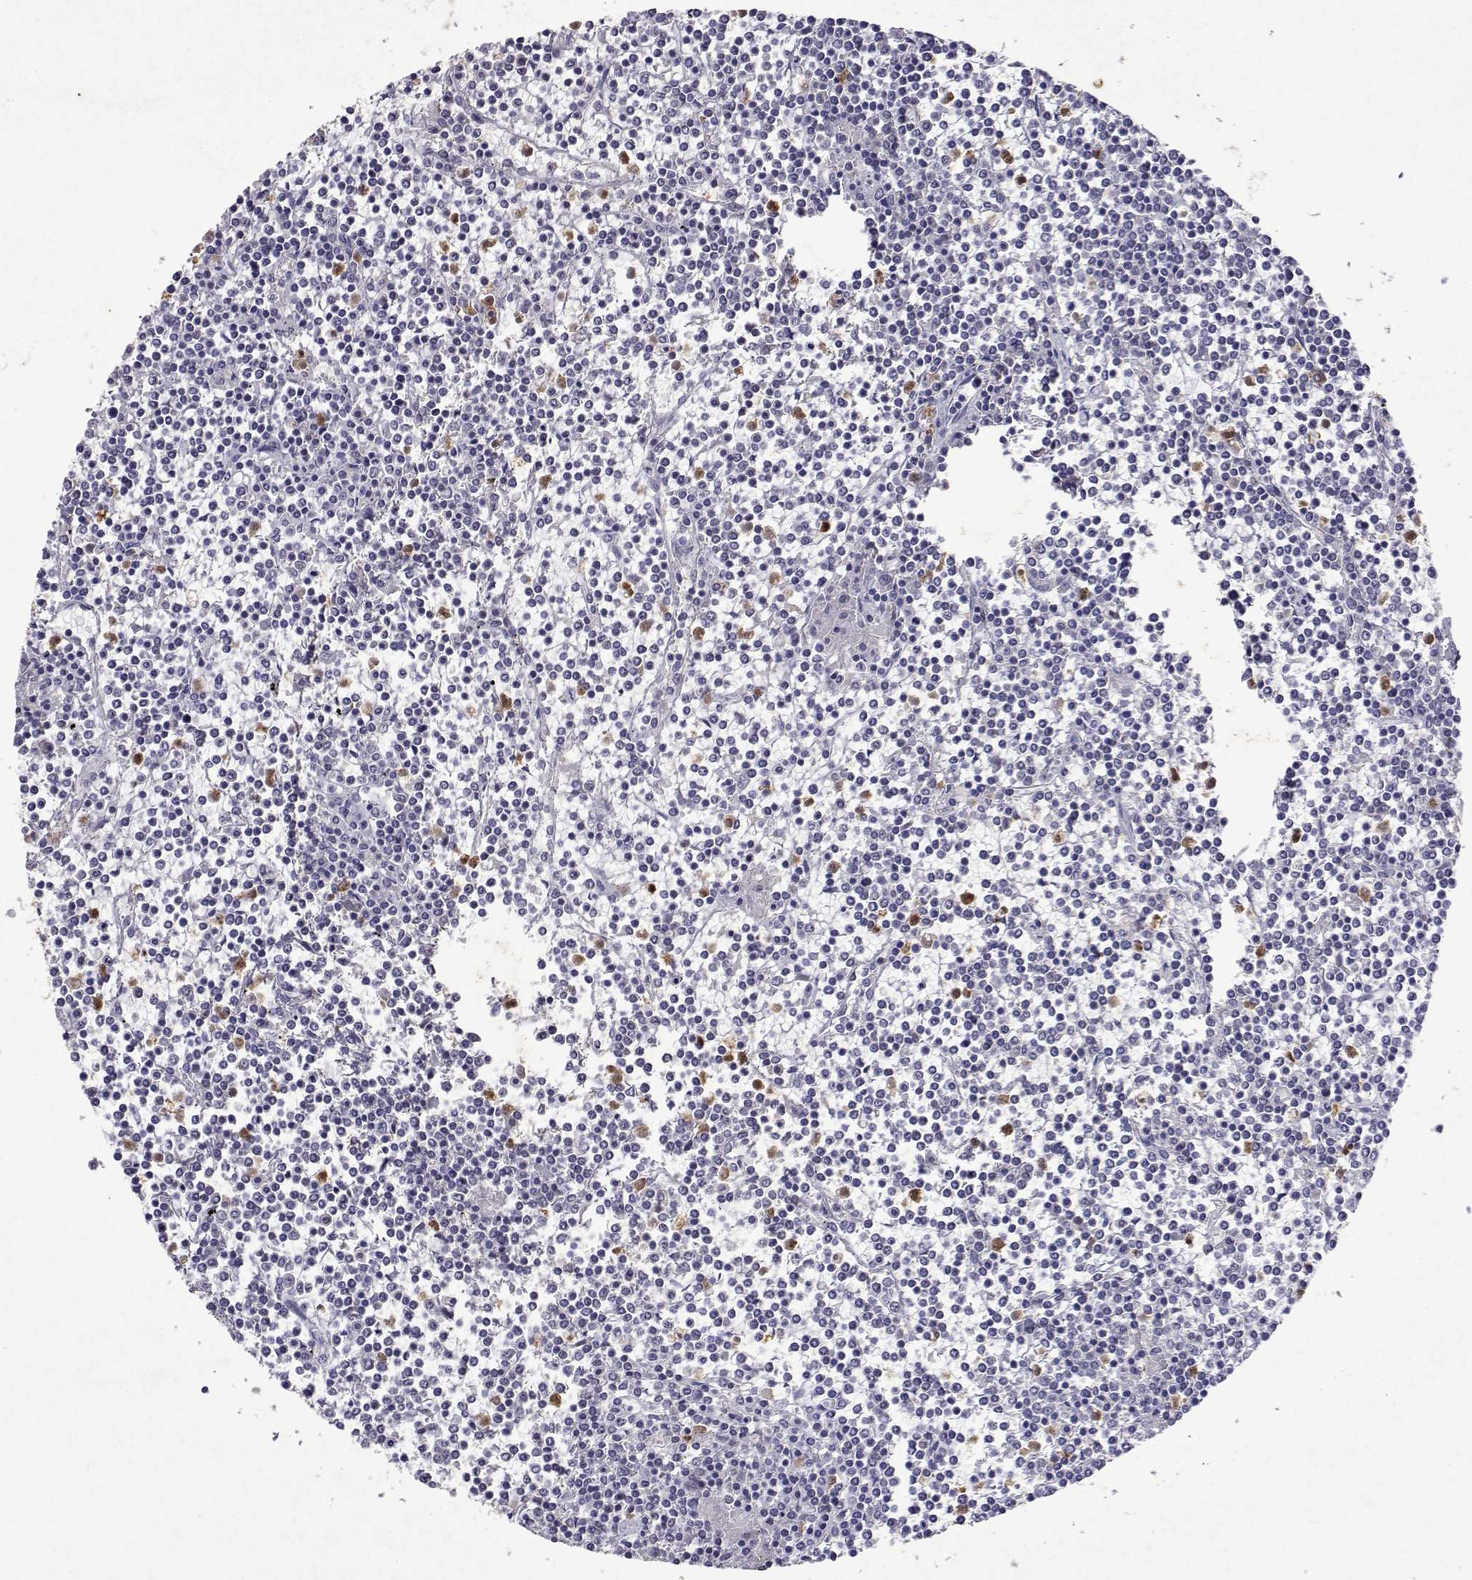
{"staining": {"intensity": "moderate", "quantity": "<25%", "location": "cytoplasmic/membranous,nuclear"}, "tissue": "lymphoma", "cell_type": "Tumor cells", "image_type": "cancer", "snomed": [{"axis": "morphology", "description": "Malignant lymphoma, non-Hodgkin's type, Low grade"}, {"axis": "topography", "description": "Spleen"}], "caption": "Protein expression analysis of low-grade malignant lymphoma, non-Hodgkin's type displays moderate cytoplasmic/membranous and nuclear staining in about <25% of tumor cells.", "gene": "APAF1", "patient": {"sex": "female", "age": 19}}